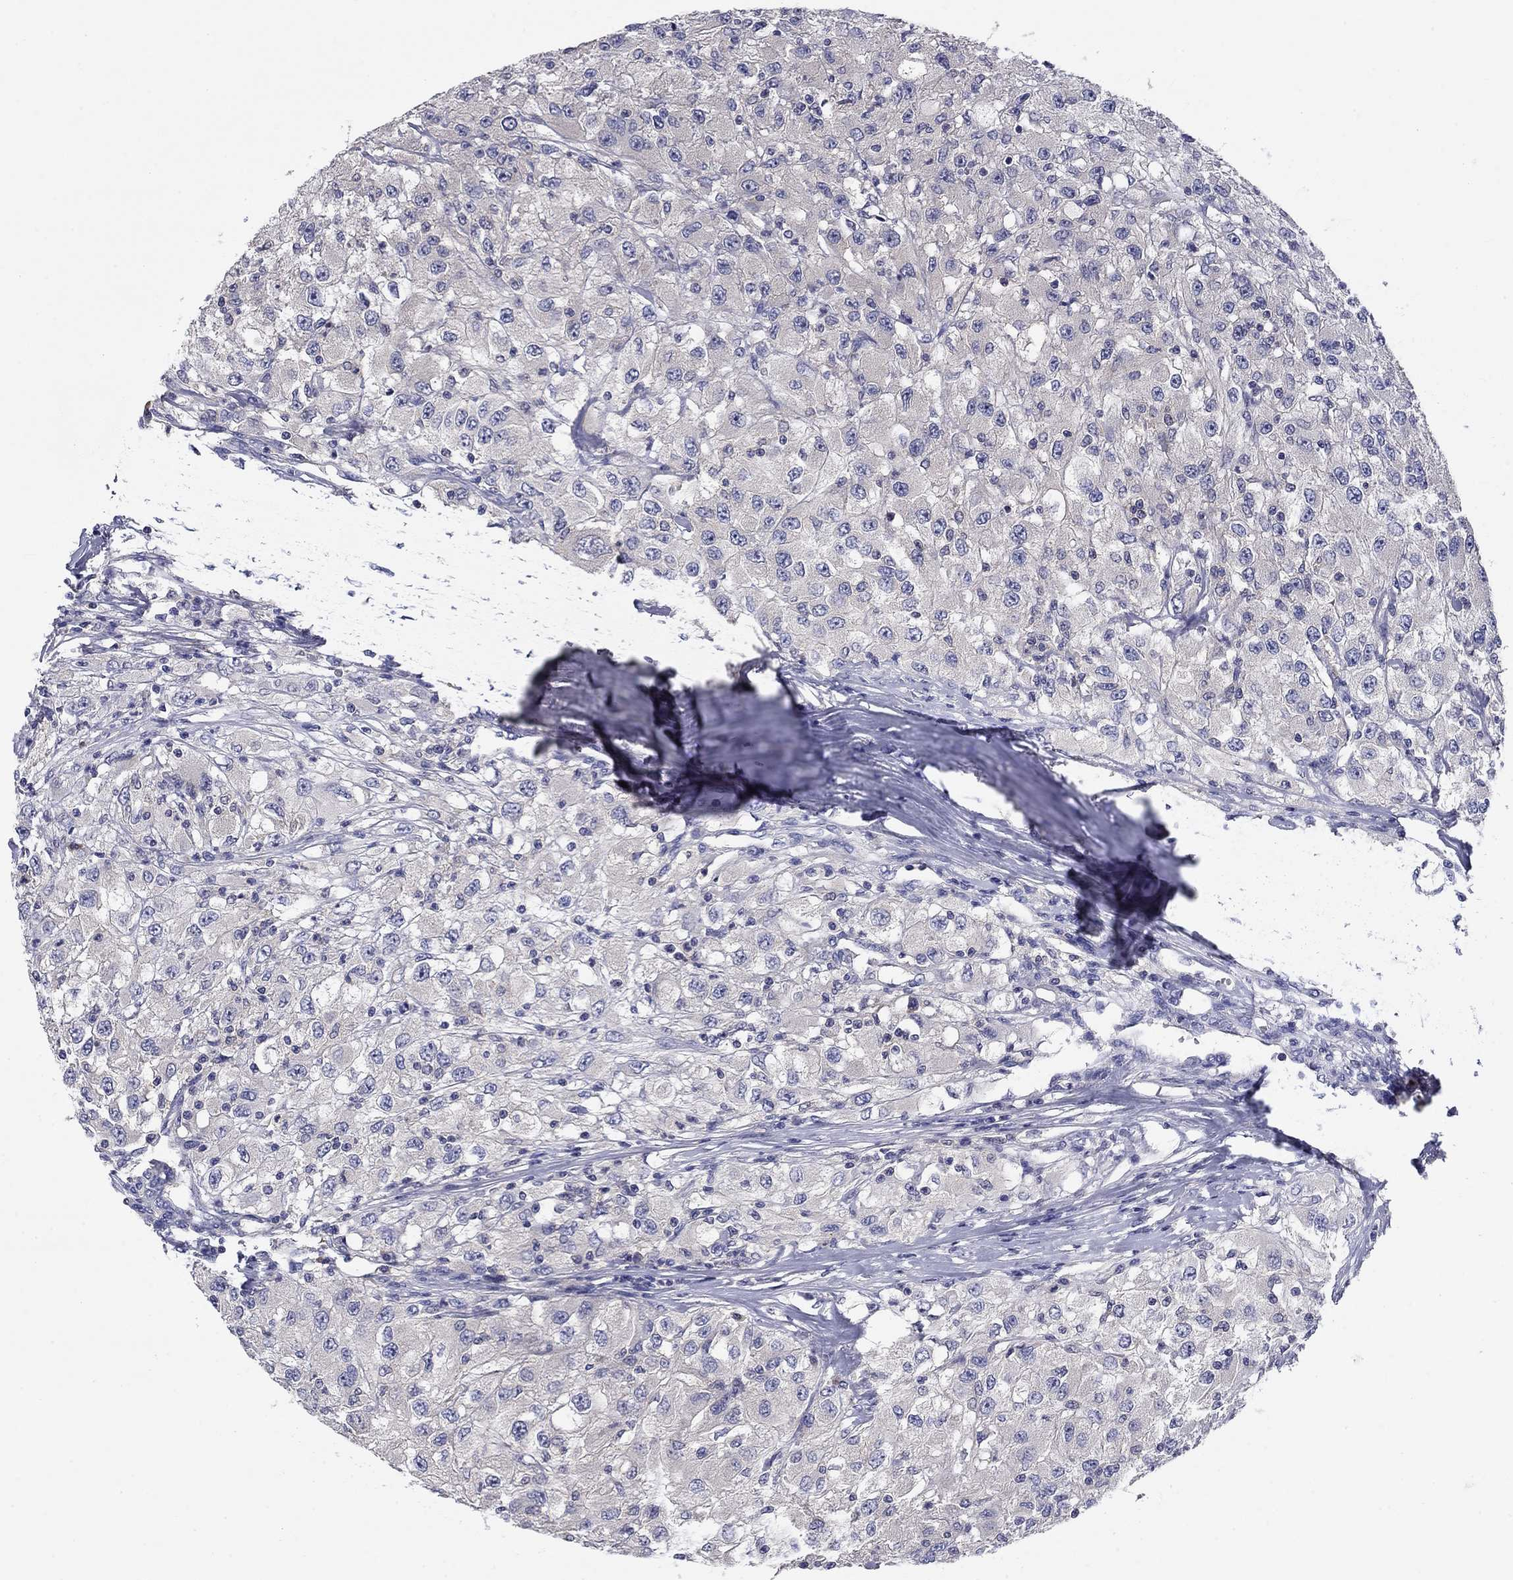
{"staining": {"intensity": "negative", "quantity": "none", "location": "none"}, "tissue": "renal cancer", "cell_type": "Tumor cells", "image_type": "cancer", "snomed": [{"axis": "morphology", "description": "Adenocarcinoma, NOS"}, {"axis": "topography", "description": "Kidney"}], "caption": "Immunohistochemistry (IHC) histopathology image of neoplastic tissue: human renal cancer stained with DAB shows no significant protein expression in tumor cells.", "gene": "POU2F2", "patient": {"sex": "female", "age": 67}}